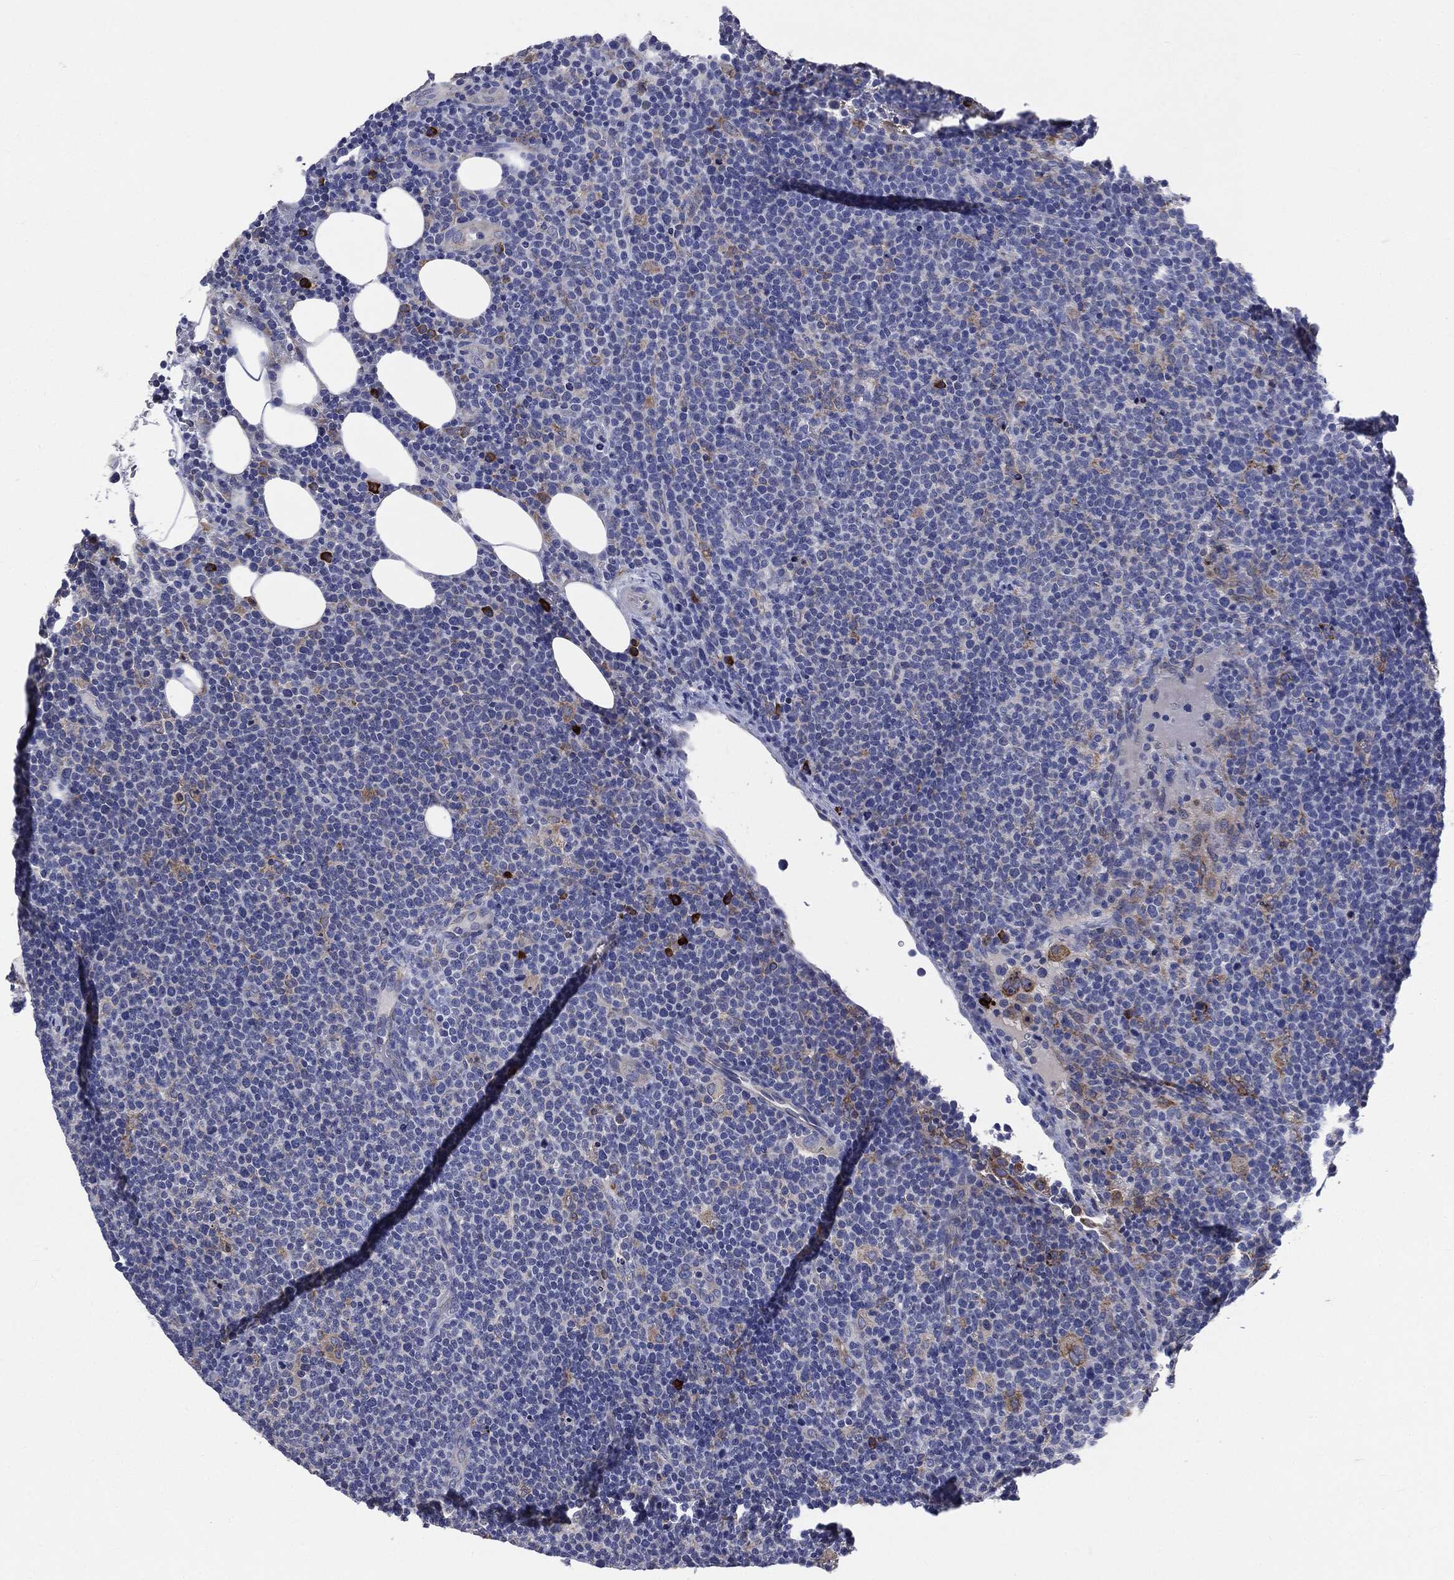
{"staining": {"intensity": "negative", "quantity": "none", "location": "none"}, "tissue": "lymphoma", "cell_type": "Tumor cells", "image_type": "cancer", "snomed": [{"axis": "morphology", "description": "Malignant lymphoma, non-Hodgkin's type, High grade"}, {"axis": "topography", "description": "Lymph node"}], "caption": "An IHC photomicrograph of lymphoma is shown. There is no staining in tumor cells of lymphoma.", "gene": "PTGS2", "patient": {"sex": "male", "age": 61}}